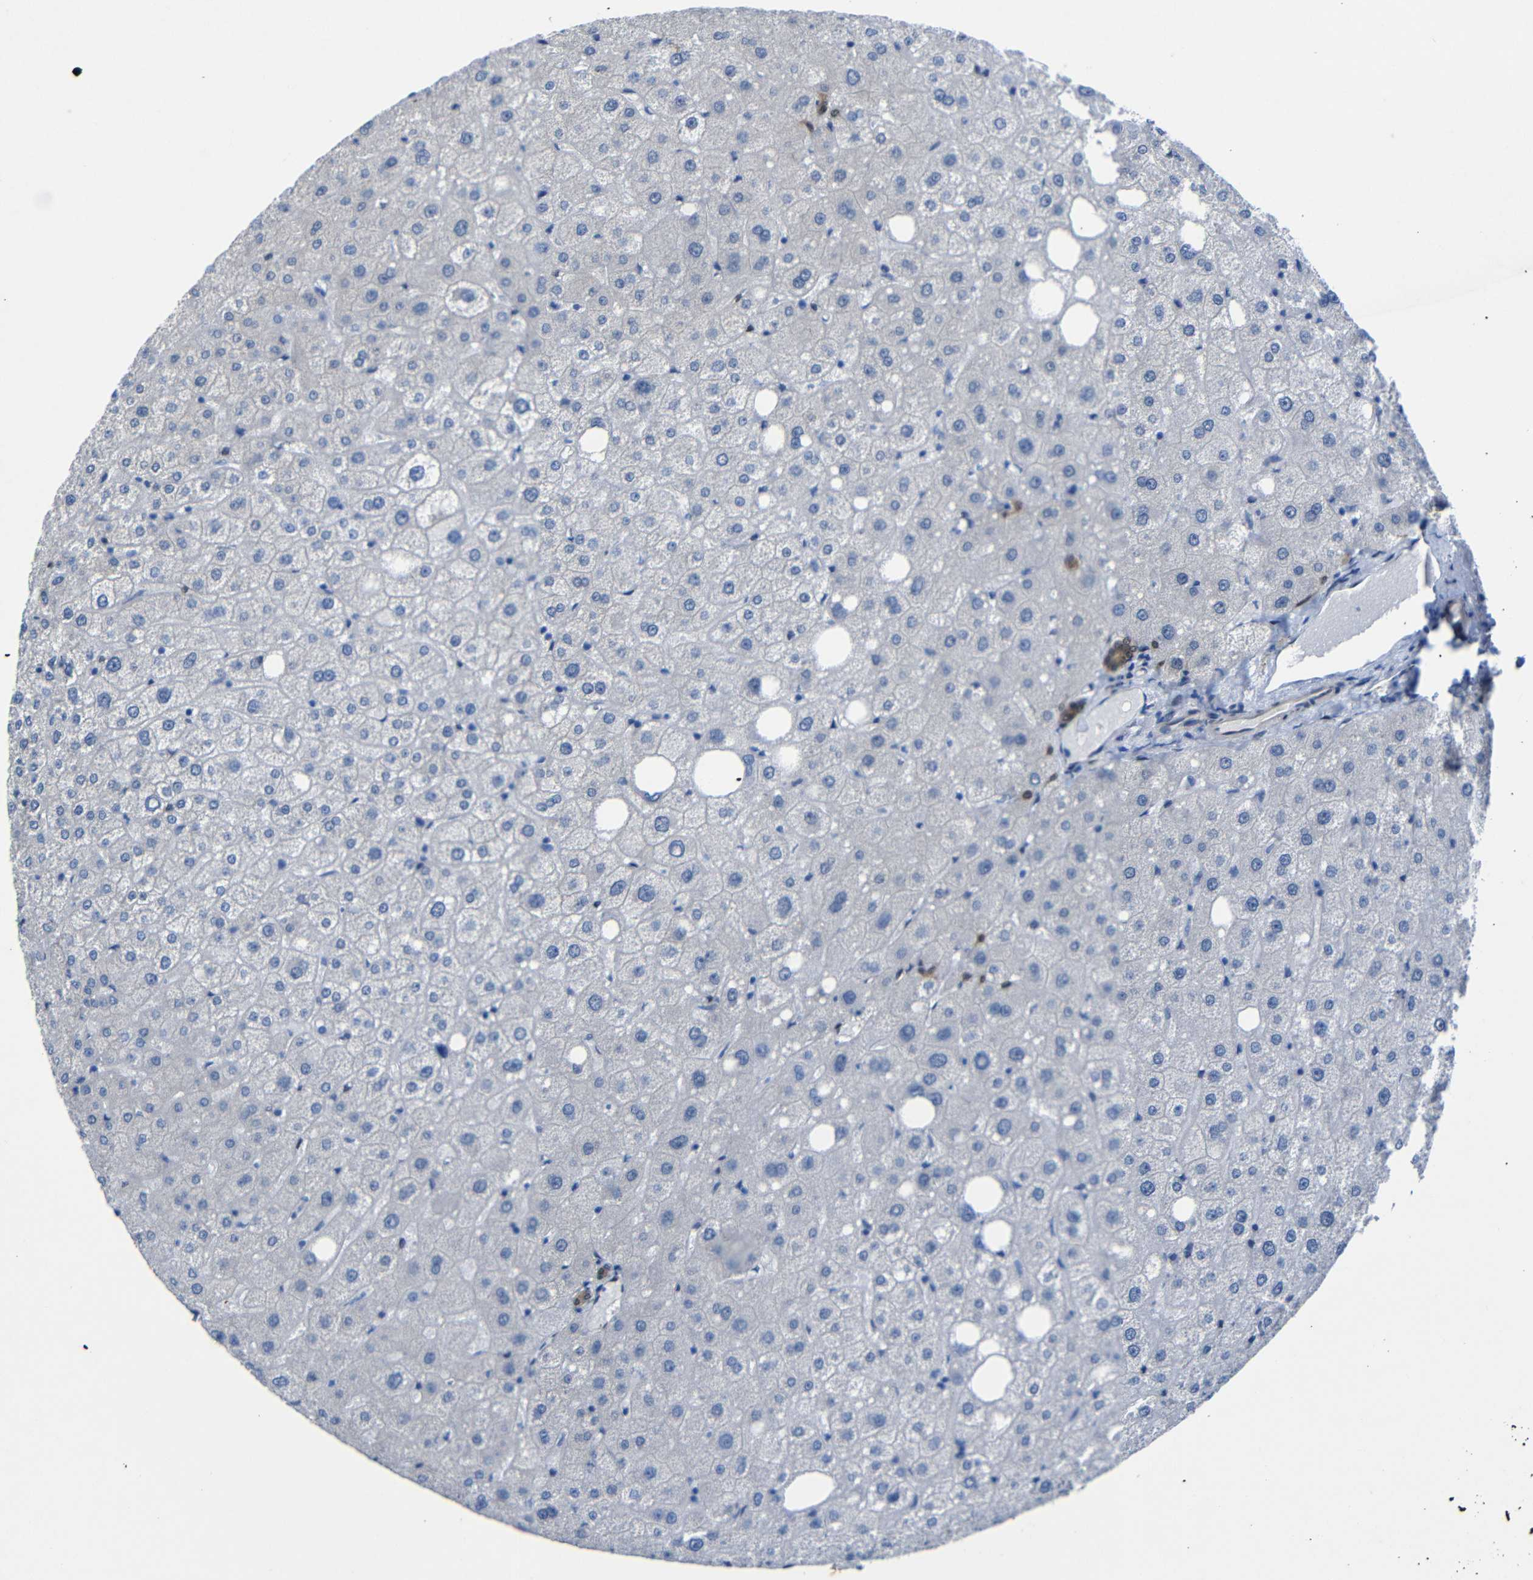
{"staining": {"intensity": "moderate", "quantity": ">75%", "location": "cytoplasmic/membranous,nuclear"}, "tissue": "liver", "cell_type": "Cholangiocytes", "image_type": "normal", "snomed": [{"axis": "morphology", "description": "Normal tissue, NOS"}, {"axis": "topography", "description": "Liver"}], "caption": "Liver stained for a protein exhibits moderate cytoplasmic/membranous,nuclear positivity in cholangiocytes. (Stains: DAB (3,3'-diaminobenzidine) in brown, nuclei in blue, Microscopy: brightfield microscopy at high magnification).", "gene": "YAP1", "patient": {"sex": "male", "age": 73}}